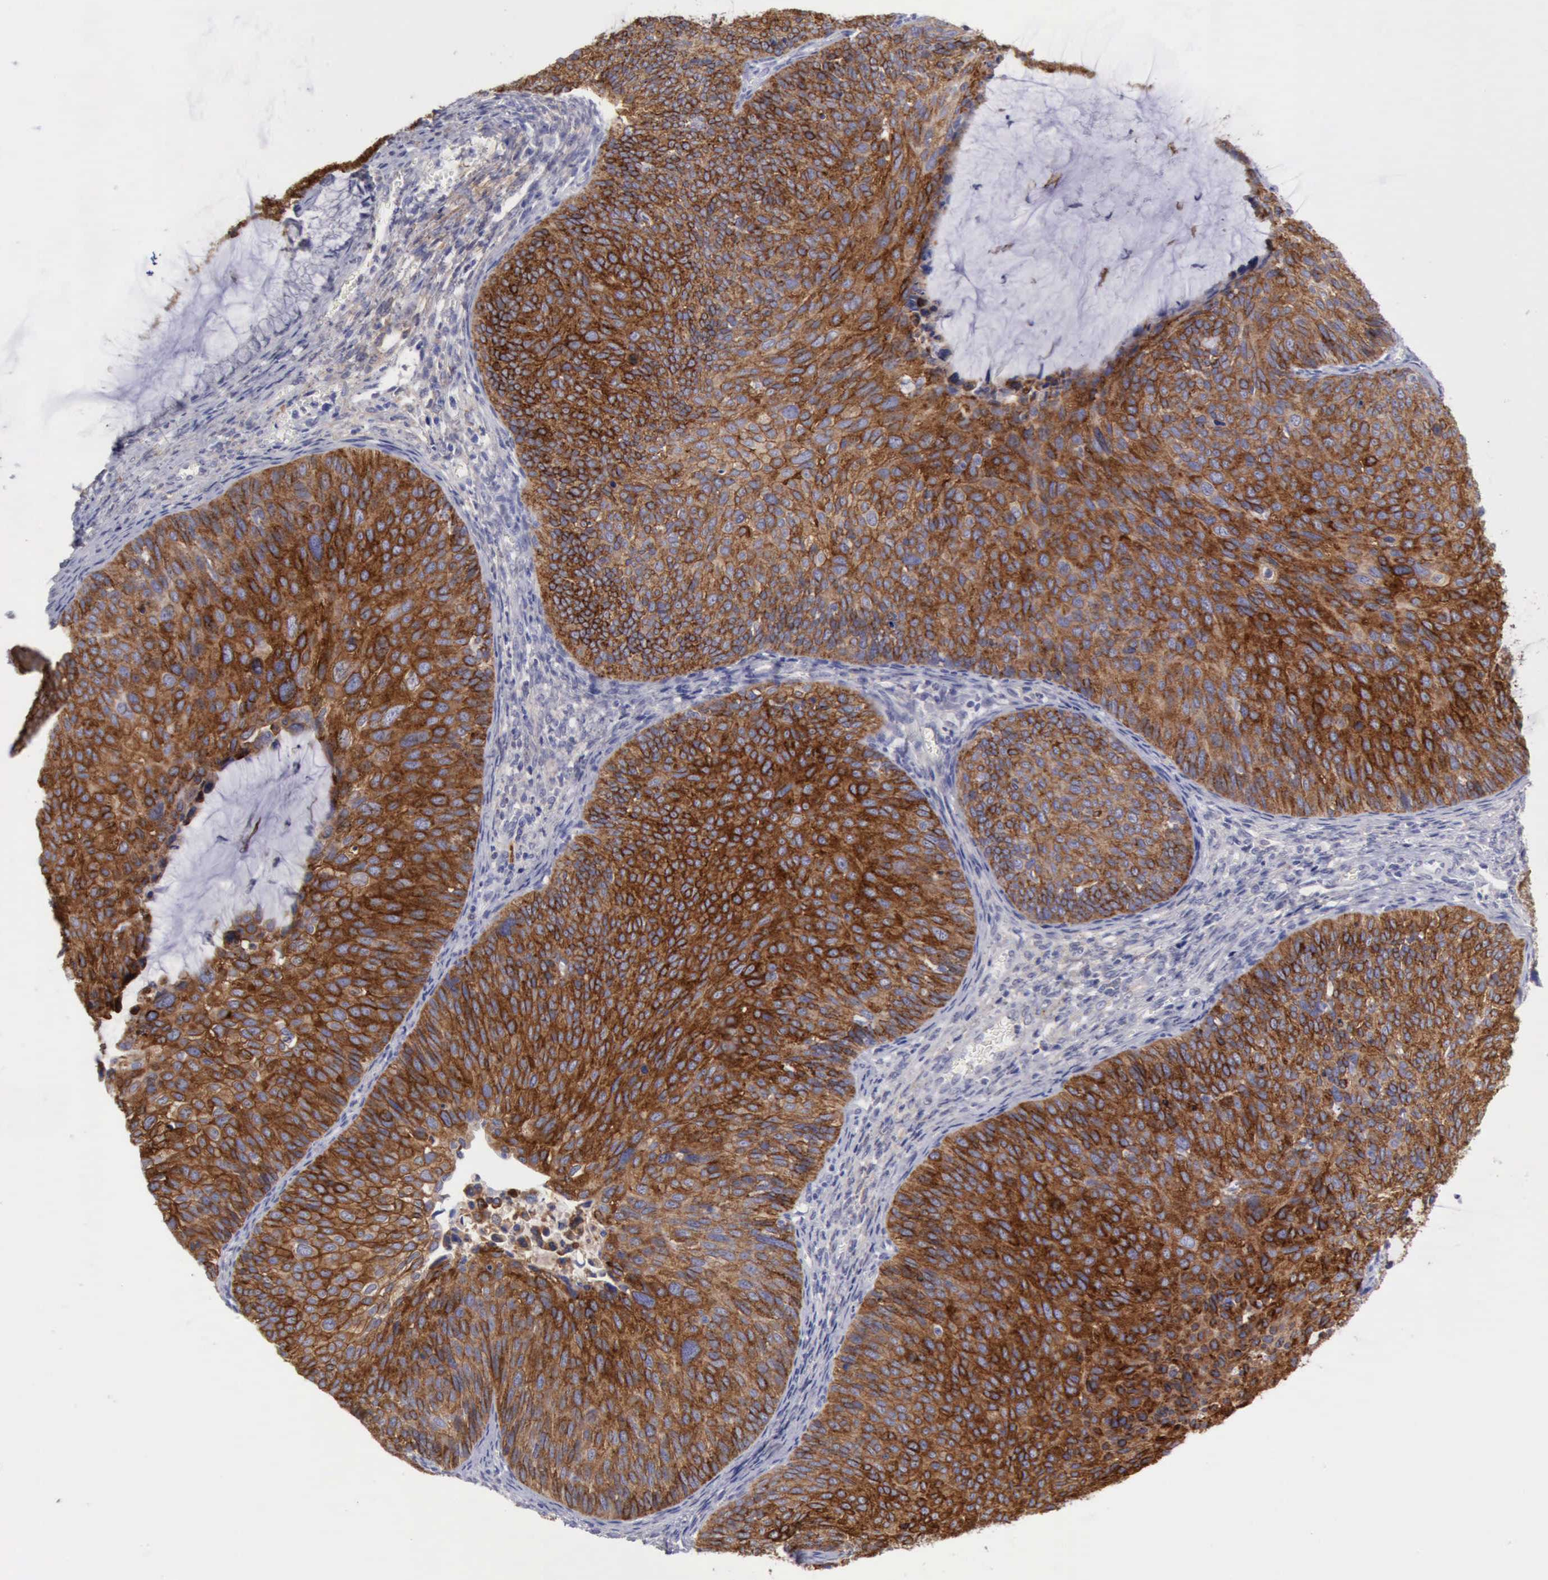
{"staining": {"intensity": "strong", "quantity": ">75%", "location": "cytoplasmic/membranous"}, "tissue": "cervical cancer", "cell_type": "Tumor cells", "image_type": "cancer", "snomed": [{"axis": "morphology", "description": "Squamous cell carcinoma, NOS"}, {"axis": "topography", "description": "Cervix"}], "caption": "Protein expression by immunohistochemistry shows strong cytoplasmic/membranous positivity in about >75% of tumor cells in cervical cancer.", "gene": "TFRC", "patient": {"sex": "female", "age": 36}}